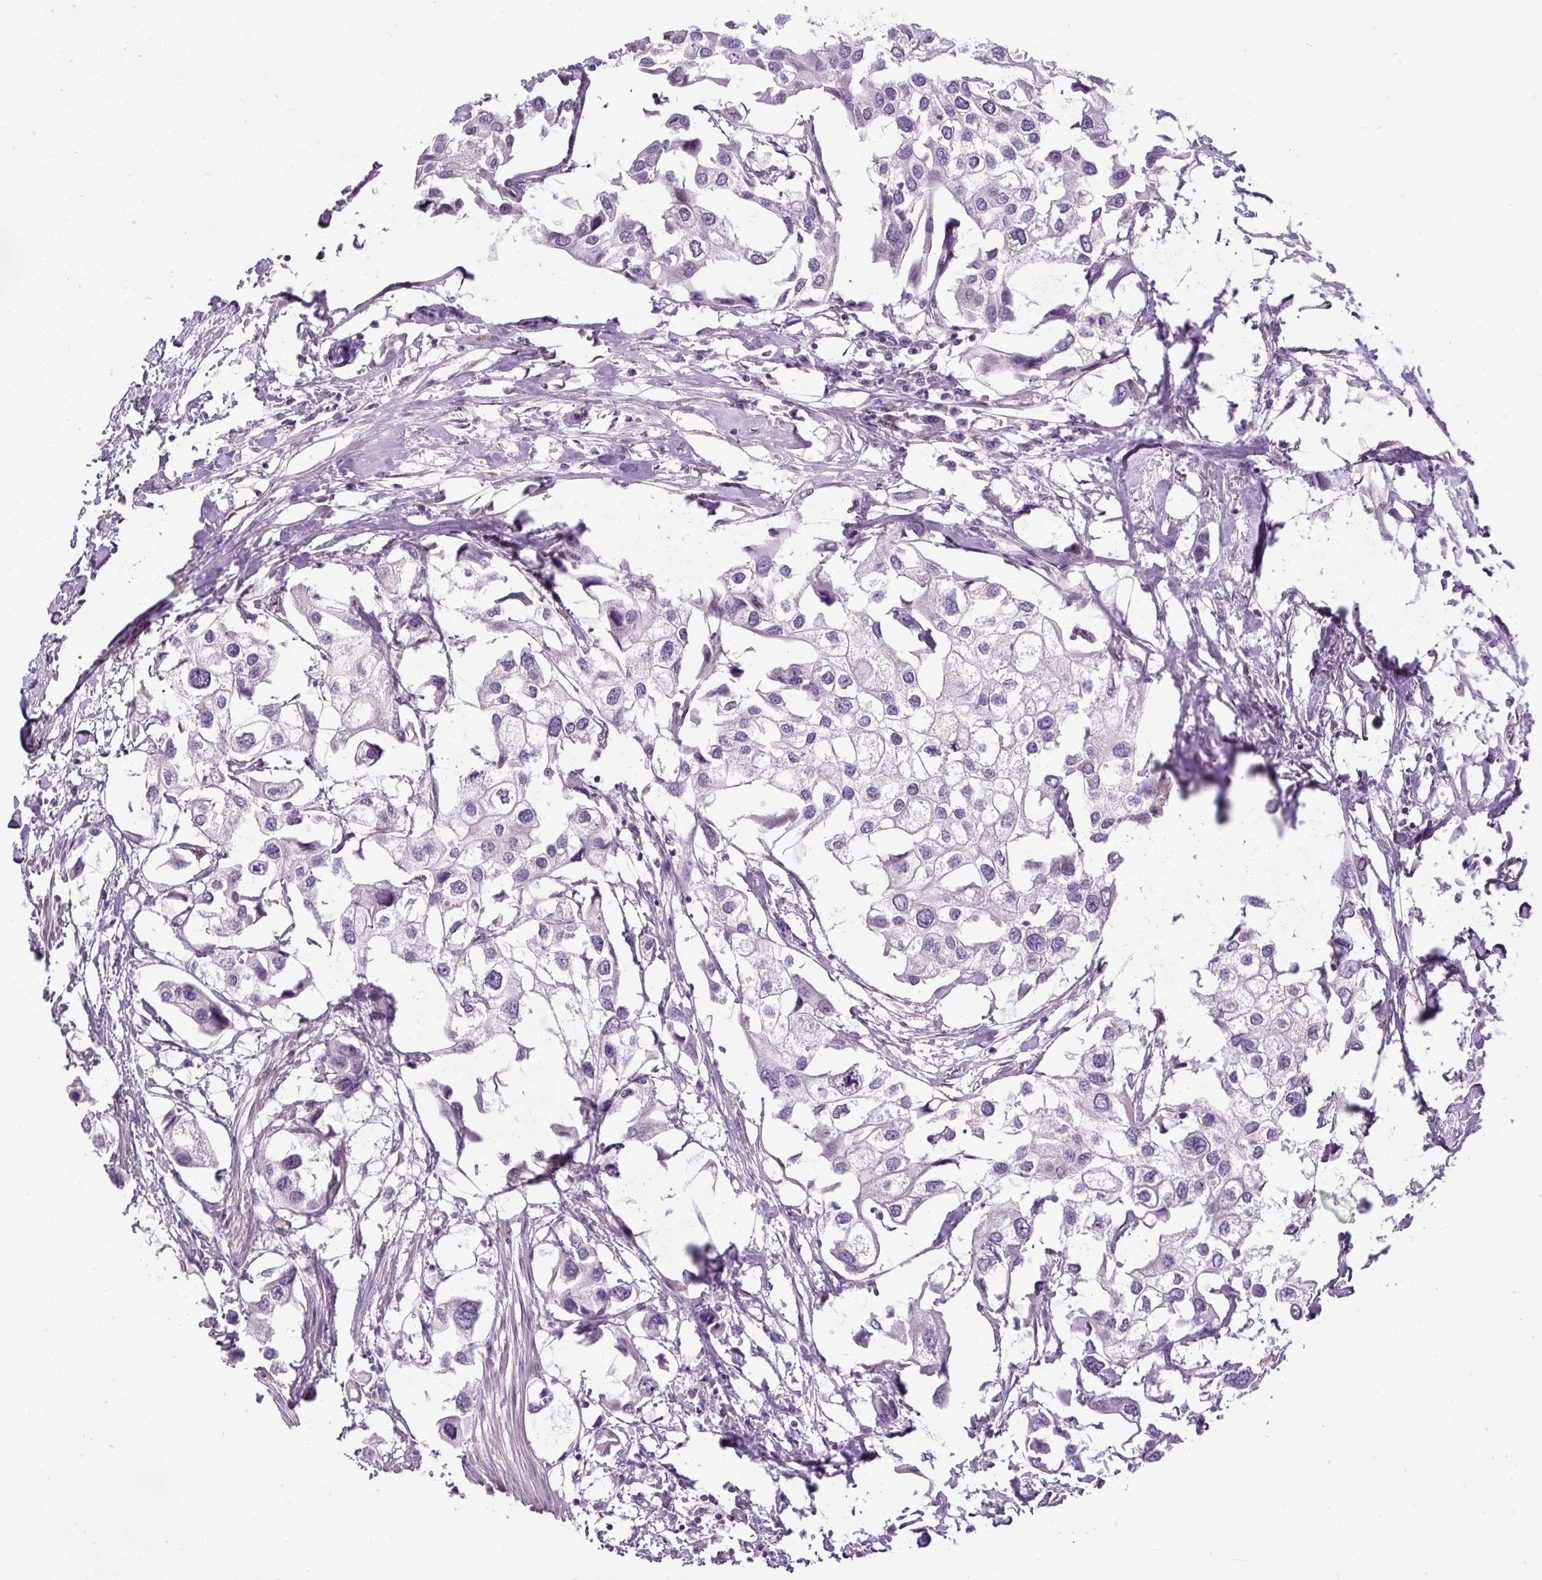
{"staining": {"intensity": "negative", "quantity": "none", "location": "none"}, "tissue": "urothelial cancer", "cell_type": "Tumor cells", "image_type": "cancer", "snomed": [{"axis": "morphology", "description": "Urothelial carcinoma, High grade"}, {"axis": "topography", "description": "Urinary bladder"}], "caption": "A high-resolution histopathology image shows immunohistochemistry staining of urothelial cancer, which displays no significant positivity in tumor cells. Nuclei are stained in blue.", "gene": "LEFTY2", "patient": {"sex": "male", "age": 64}}